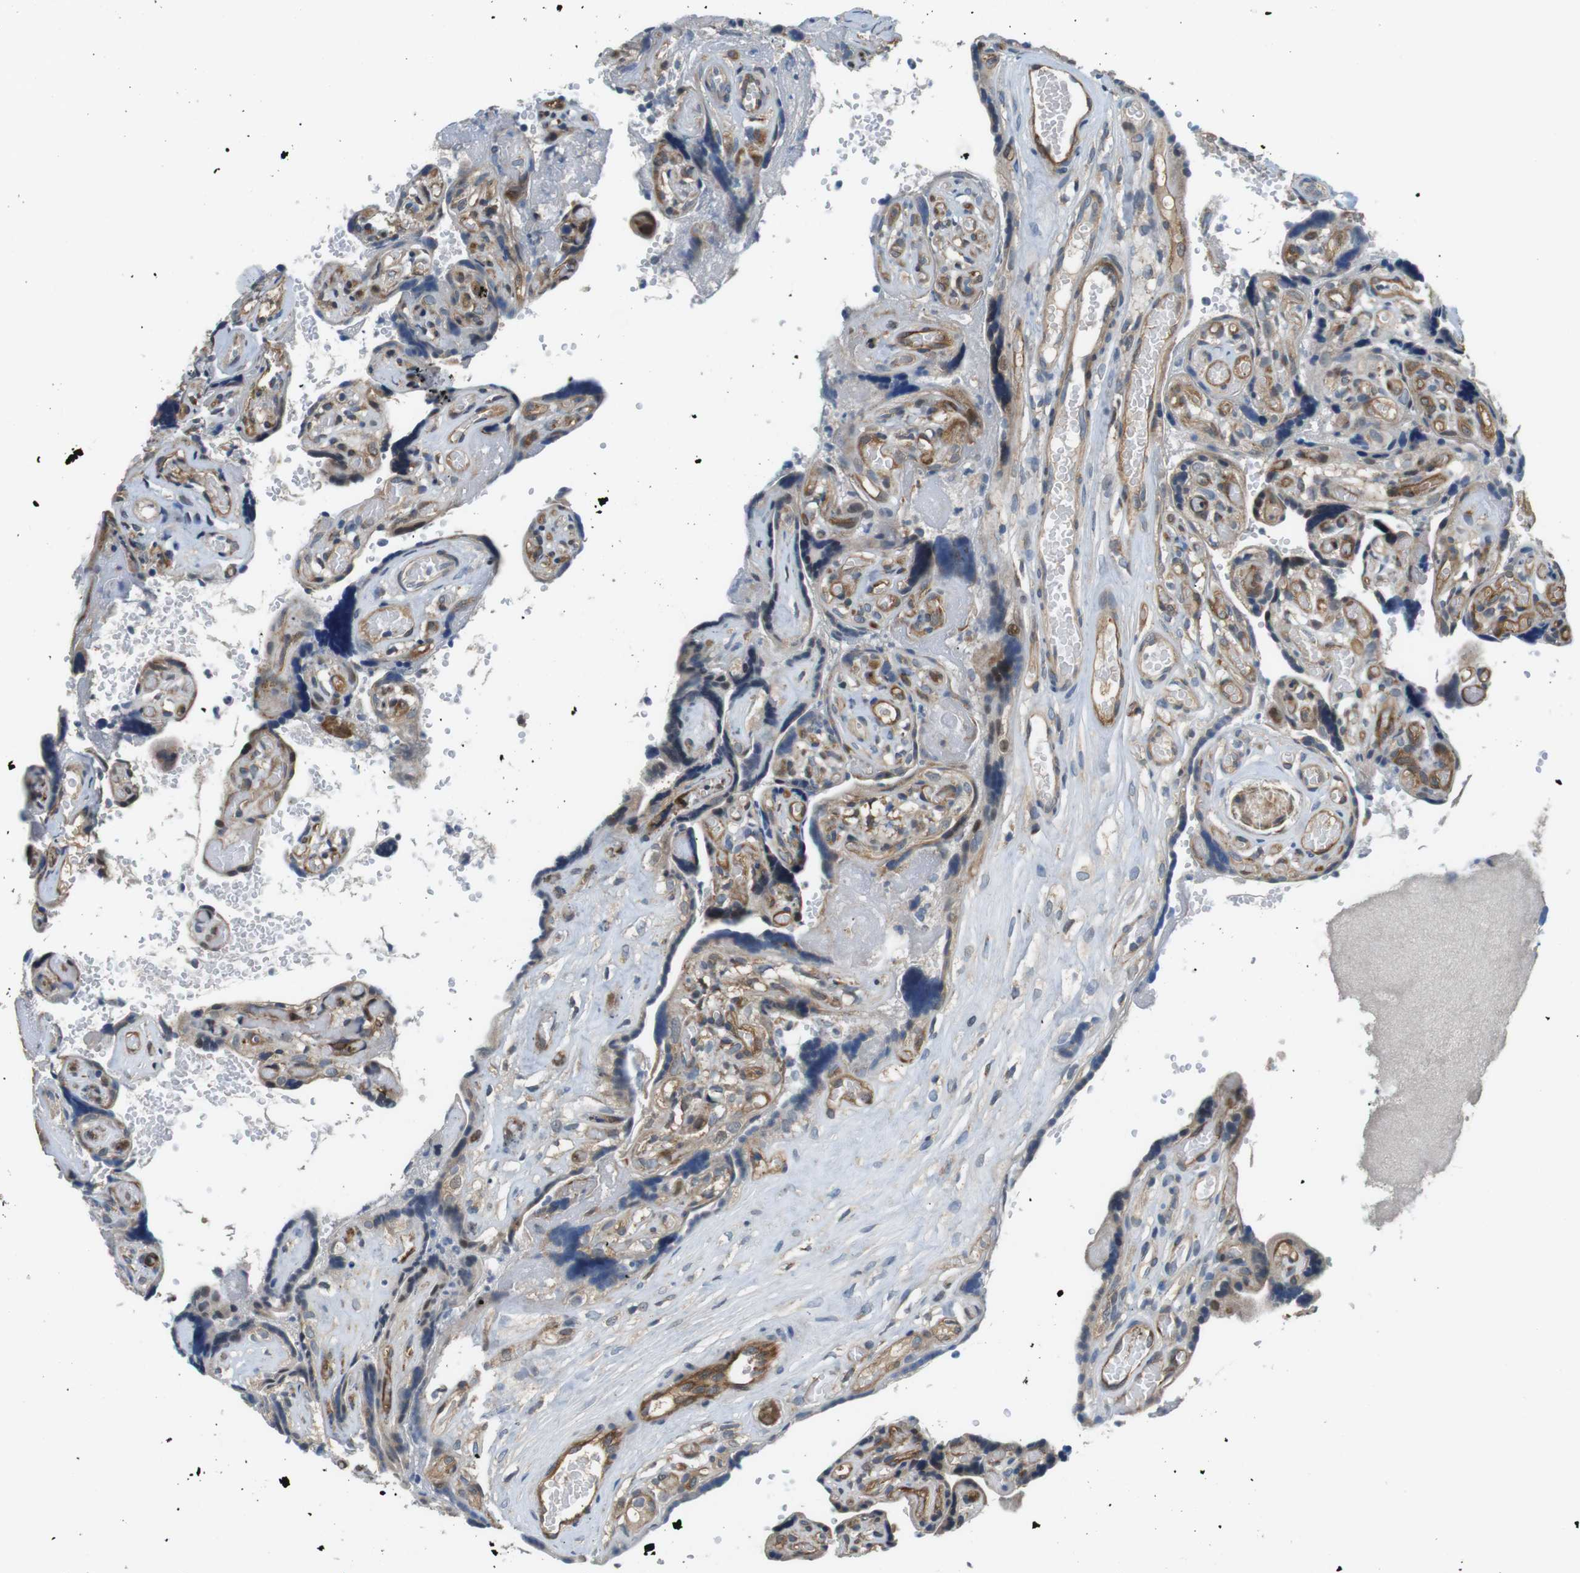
{"staining": {"intensity": "moderate", "quantity": ">75%", "location": "cytoplasmic/membranous"}, "tissue": "placenta", "cell_type": "Trophoblastic cells", "image_type": "normal", "snomed": [{"axis": "morphology", "description": "Normal tissue, NOS"}, {"axis": "topography", "description": "Placenta"}], "caption": "Immunohistochemistry (IHC) staining of benign placenta, which displays medium levels of moderate cytoplasmic/membranous staining in about >75% of trophoblastic cells indicating moderate cytoplasmic/membranous protein positivity. The staining was performed using DAB (3,3'-diaminobenzidine) (brown) for protein detection and nuclei were counterstained in hematoxylin (blue).", "gene": "PALD1", "patient": {"sex": "female", "age": 30}}